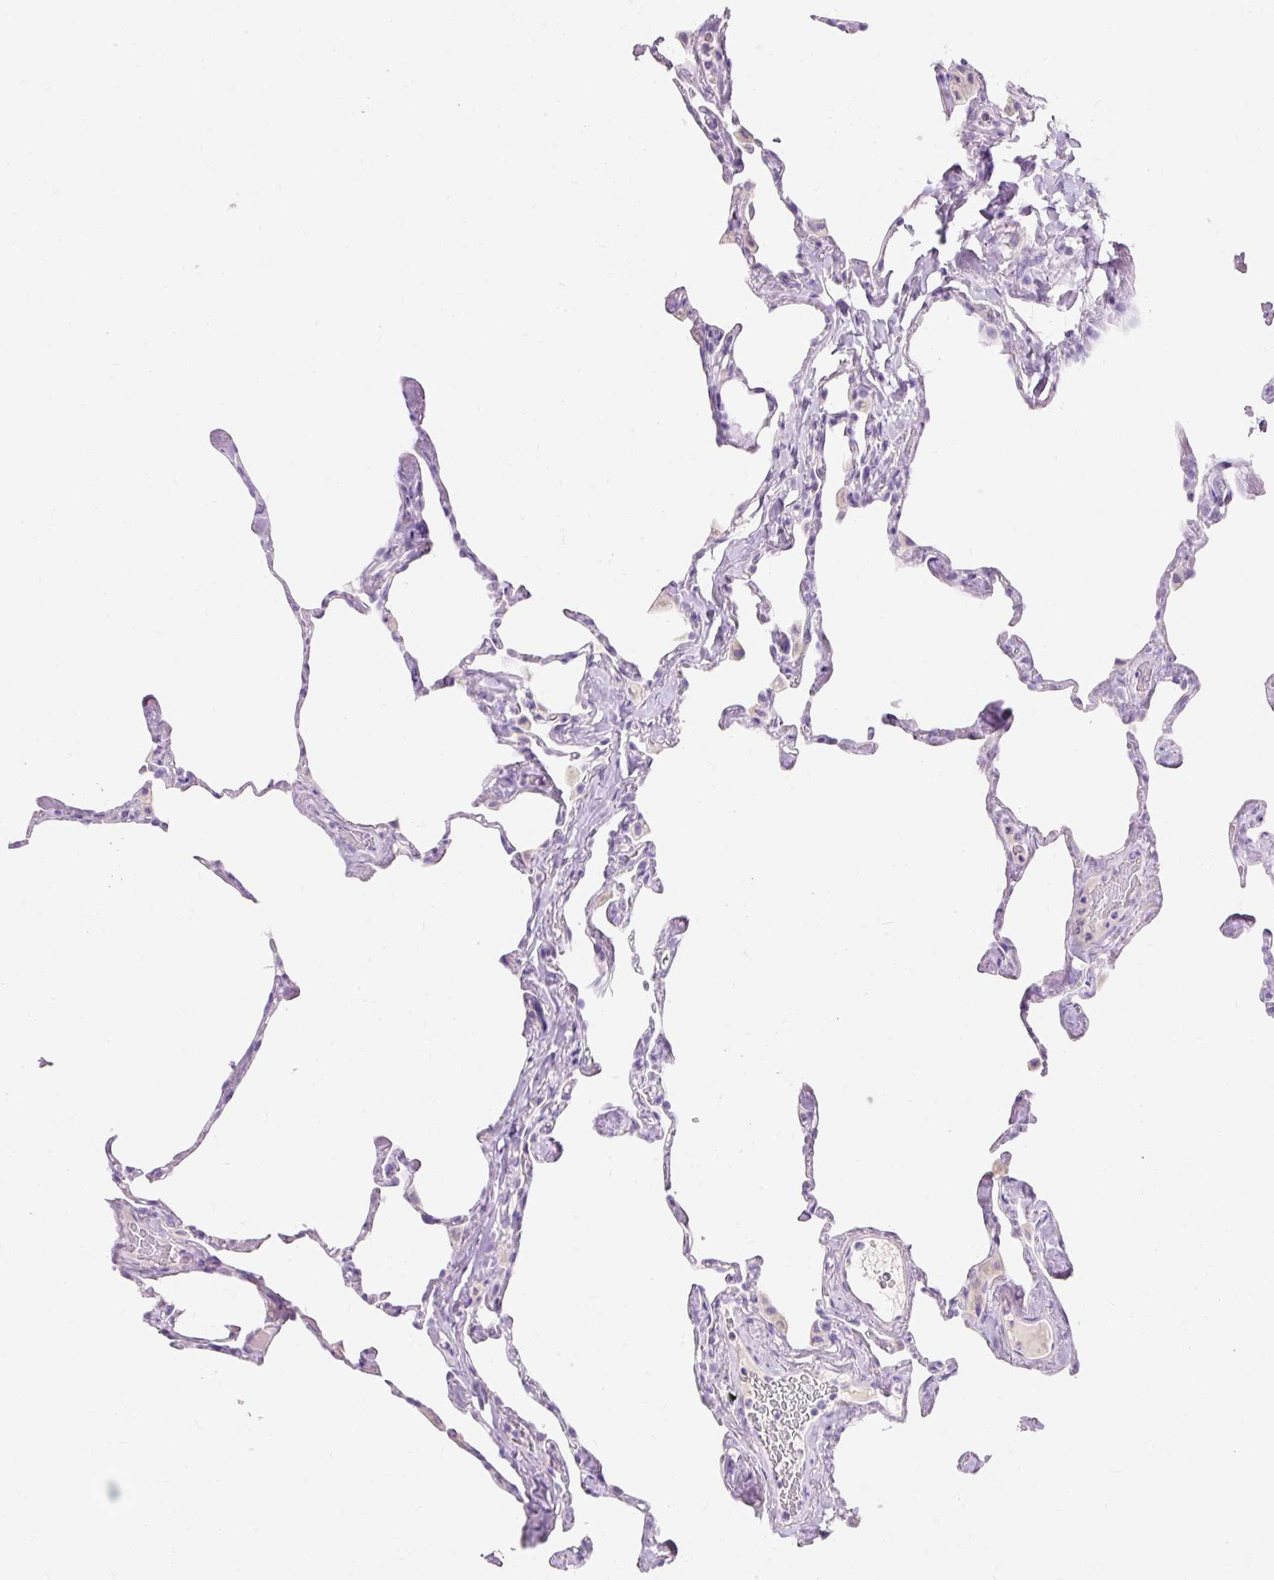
{"staining": {"intensity": "negative", "quantity": "none", "location": "none"}, "tissue": "lung", "cell_type": "Alveolar cells", "image_type": "normal", "snomed": [{"axis": "morphology", "description": "Normal tissue, NOS"}, {"axis": "topography", "description": "Lung"}], "caption": "DAB immunohistochemical staining of normal lung displays no significant positivity in alveolar cells. Brightfield microscopy of immunohistochemistry (IHC) stained with DAB (brown) and hematoxylin (blue), captured at high magnification.", "gene": "TMEM213", "patient": {"sex": "male", "age": 65}}